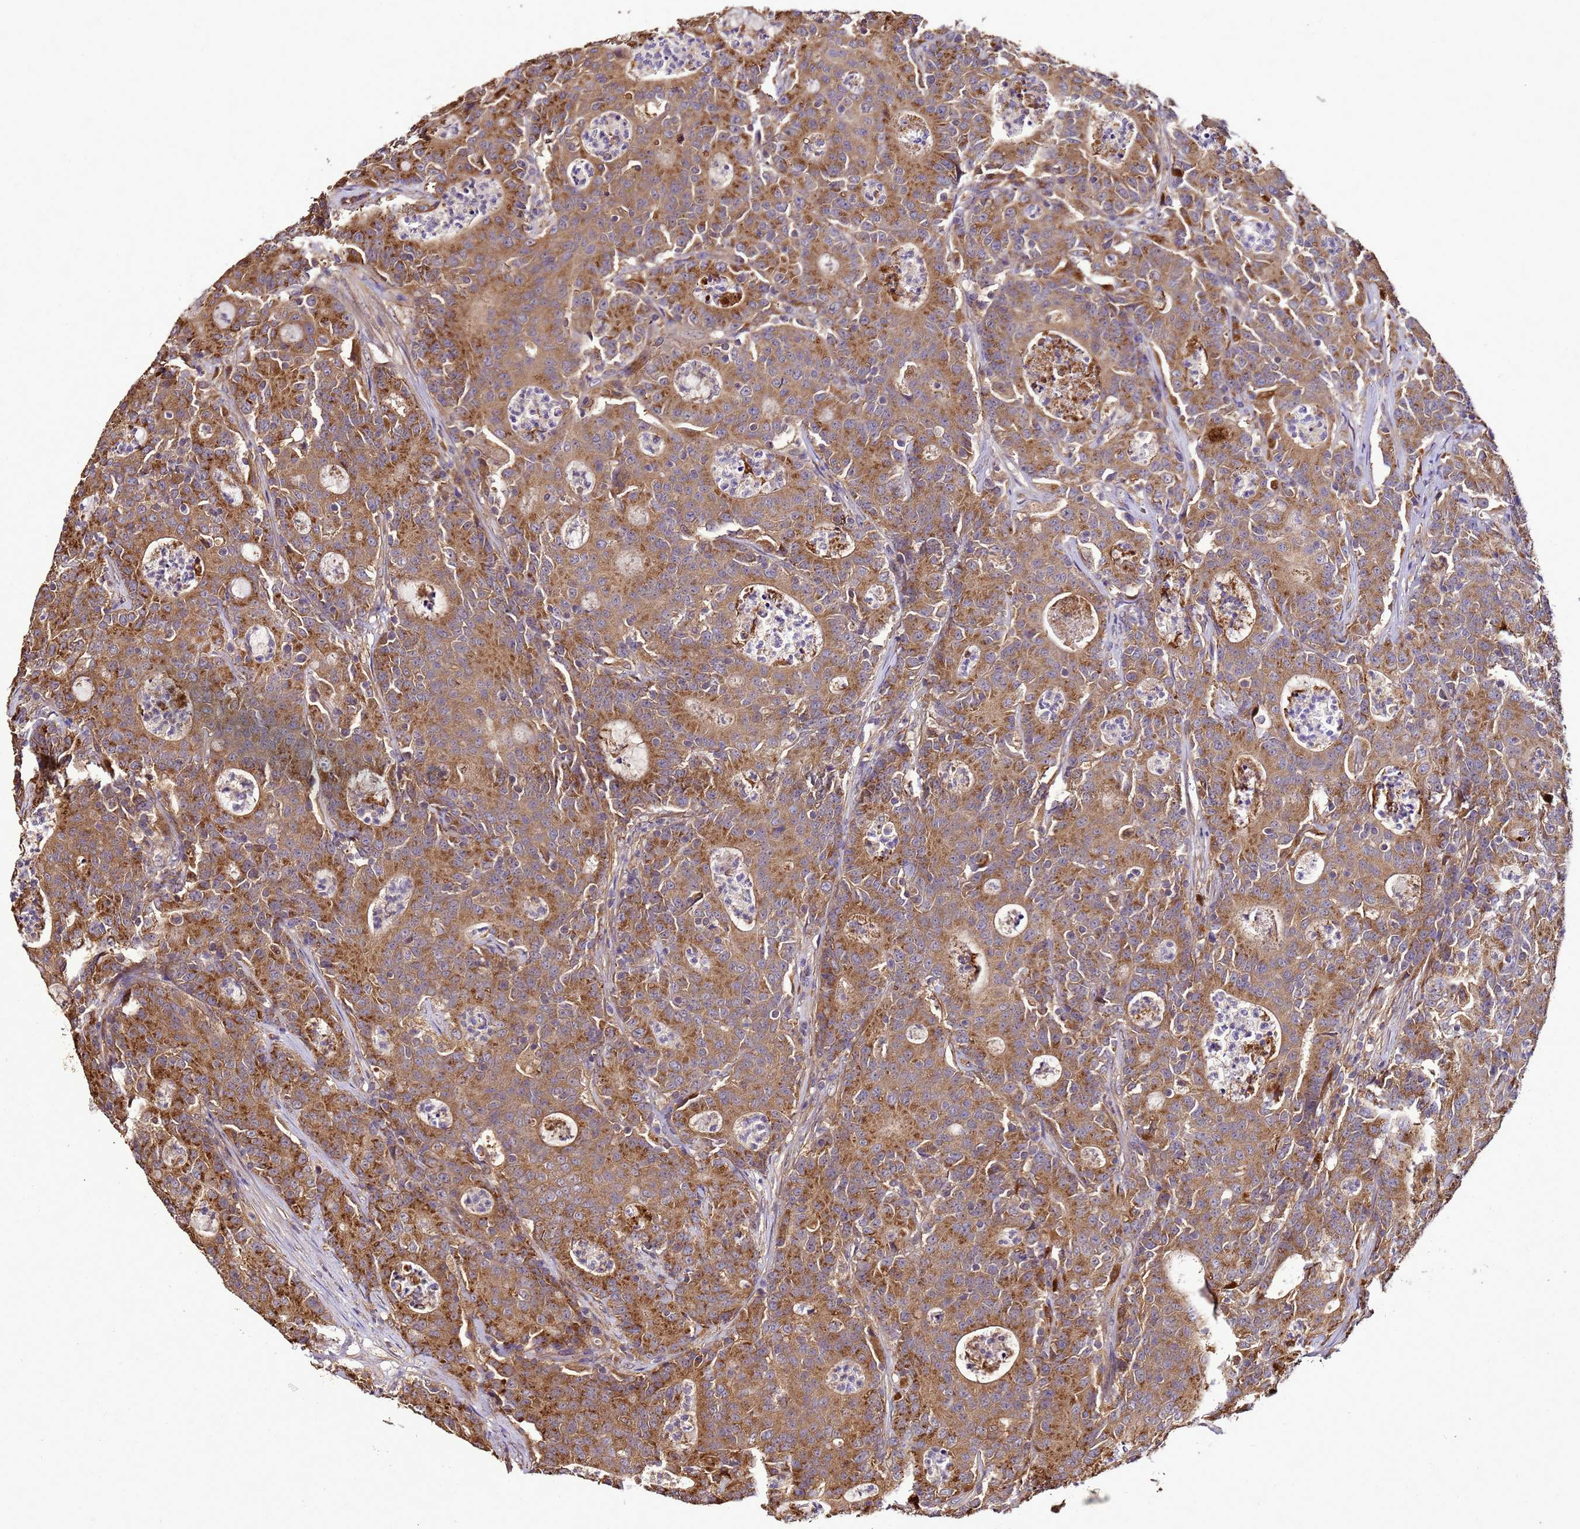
{"staining": {"intensity": "moderate", "quantity": ">75%", "location": "cytoplasmic/membranous"}, "tissue": "colorectal cancer", "cell_type": "Tumor cells", "image_type": "cancer", "snomed": [{"axis": "morphology", "description": "Adenocarcinoma, NOS"}, {"axis": "topography", "description": "Colon"}], "caption": "Colorectal adenocarcinoma stained for a protein shows moderate cytoplasmic/membranous positivity in tumor cells.", "gene": "TRABD", "patient": {"sex": "male", "age": 83}}